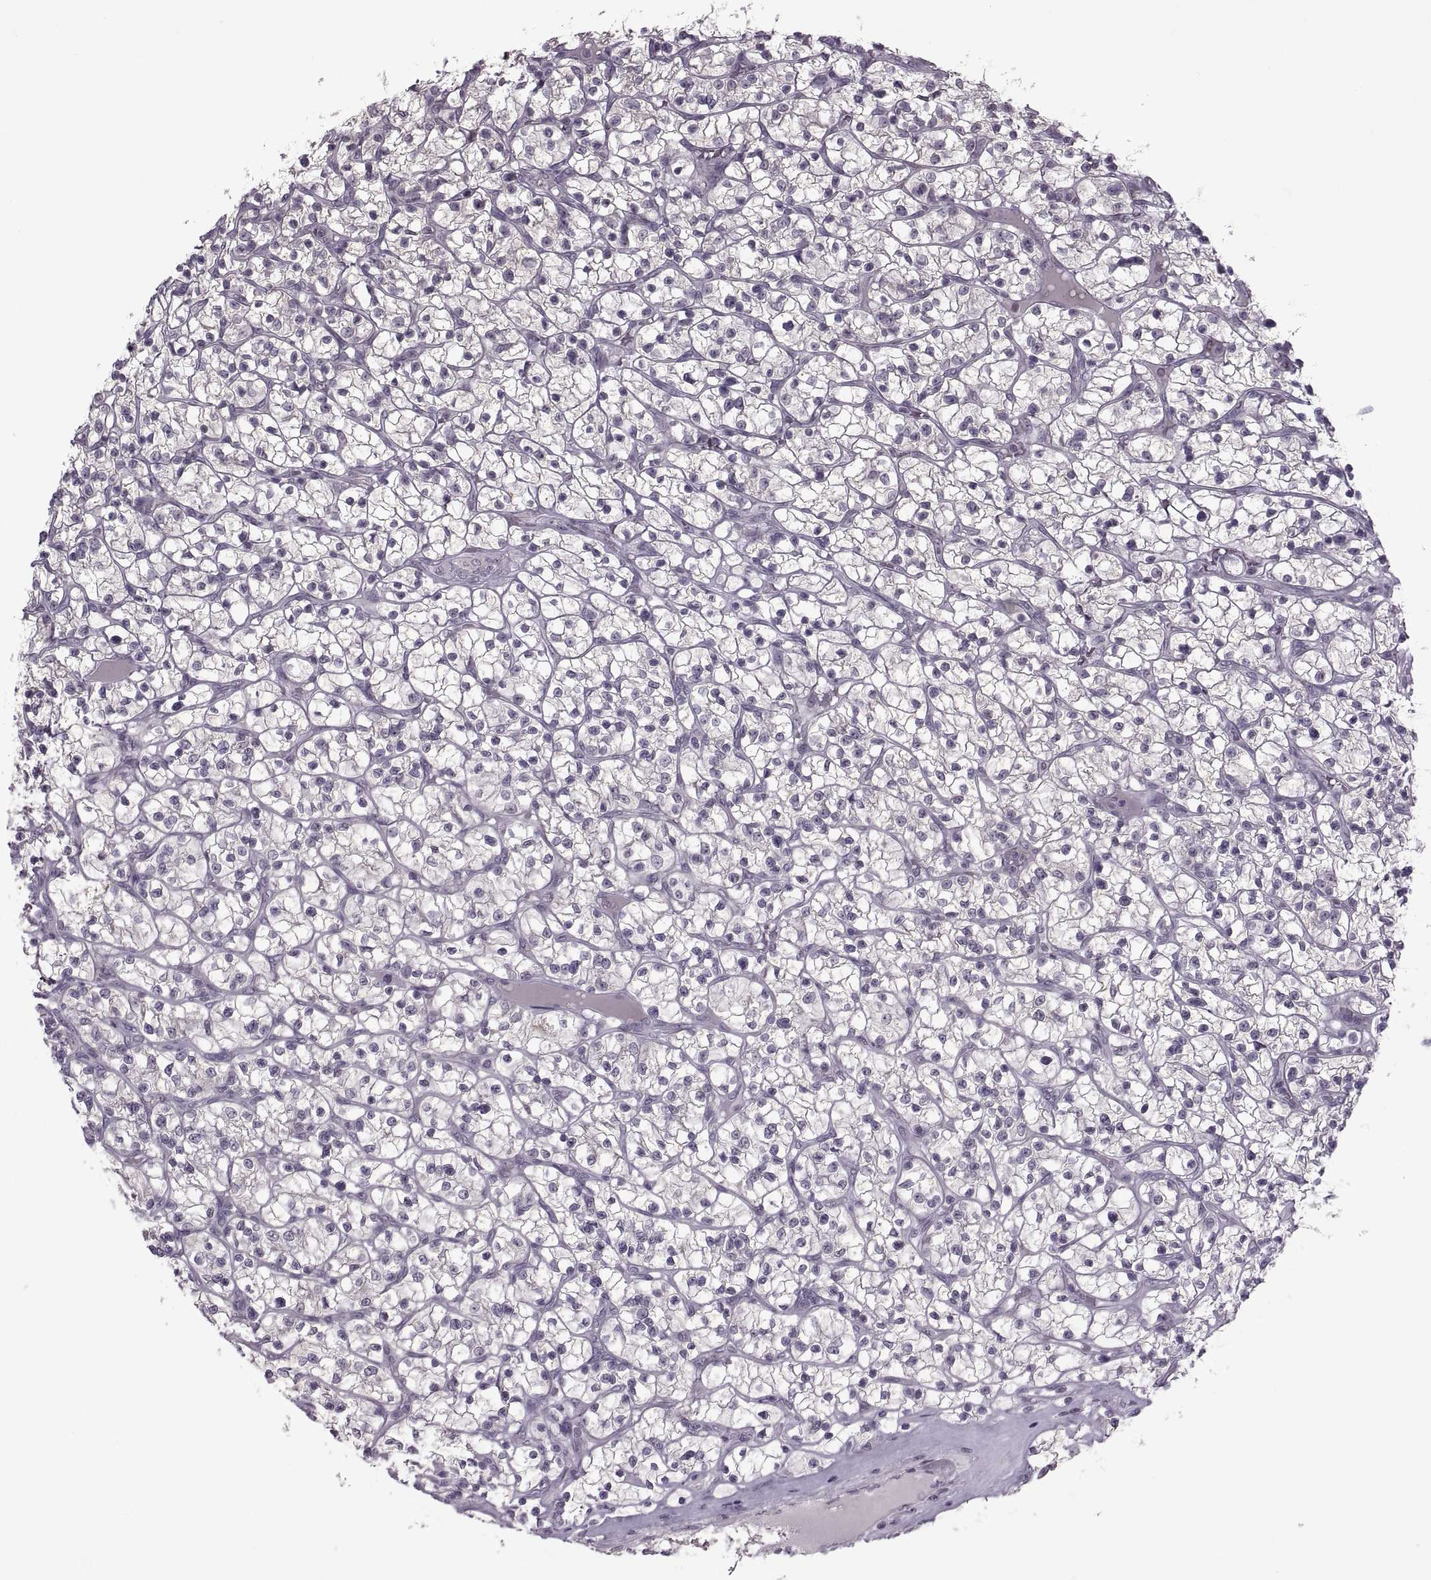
{"staining": {"intensity": "negative", "quantity": "none", "location": "none"}, "tissue": "renal cancer", "cell_type": "Tumor cells", "image_type": "cancer", "snomed": [{"axis": "morphology", "description": "Adenocarcinoma, NOS"}, {"axis": "topography", "description": "Kidney"}], "caption": "IHC micrograph of neoplastic tissue: adenocarcinoma (renal) stained with DAB (3,3'-diaminobenzidine) displays no significant protein positivity in tumor cells.", "gene": "MGAT4D", "patient": {"sex": "female", "age": 64}}